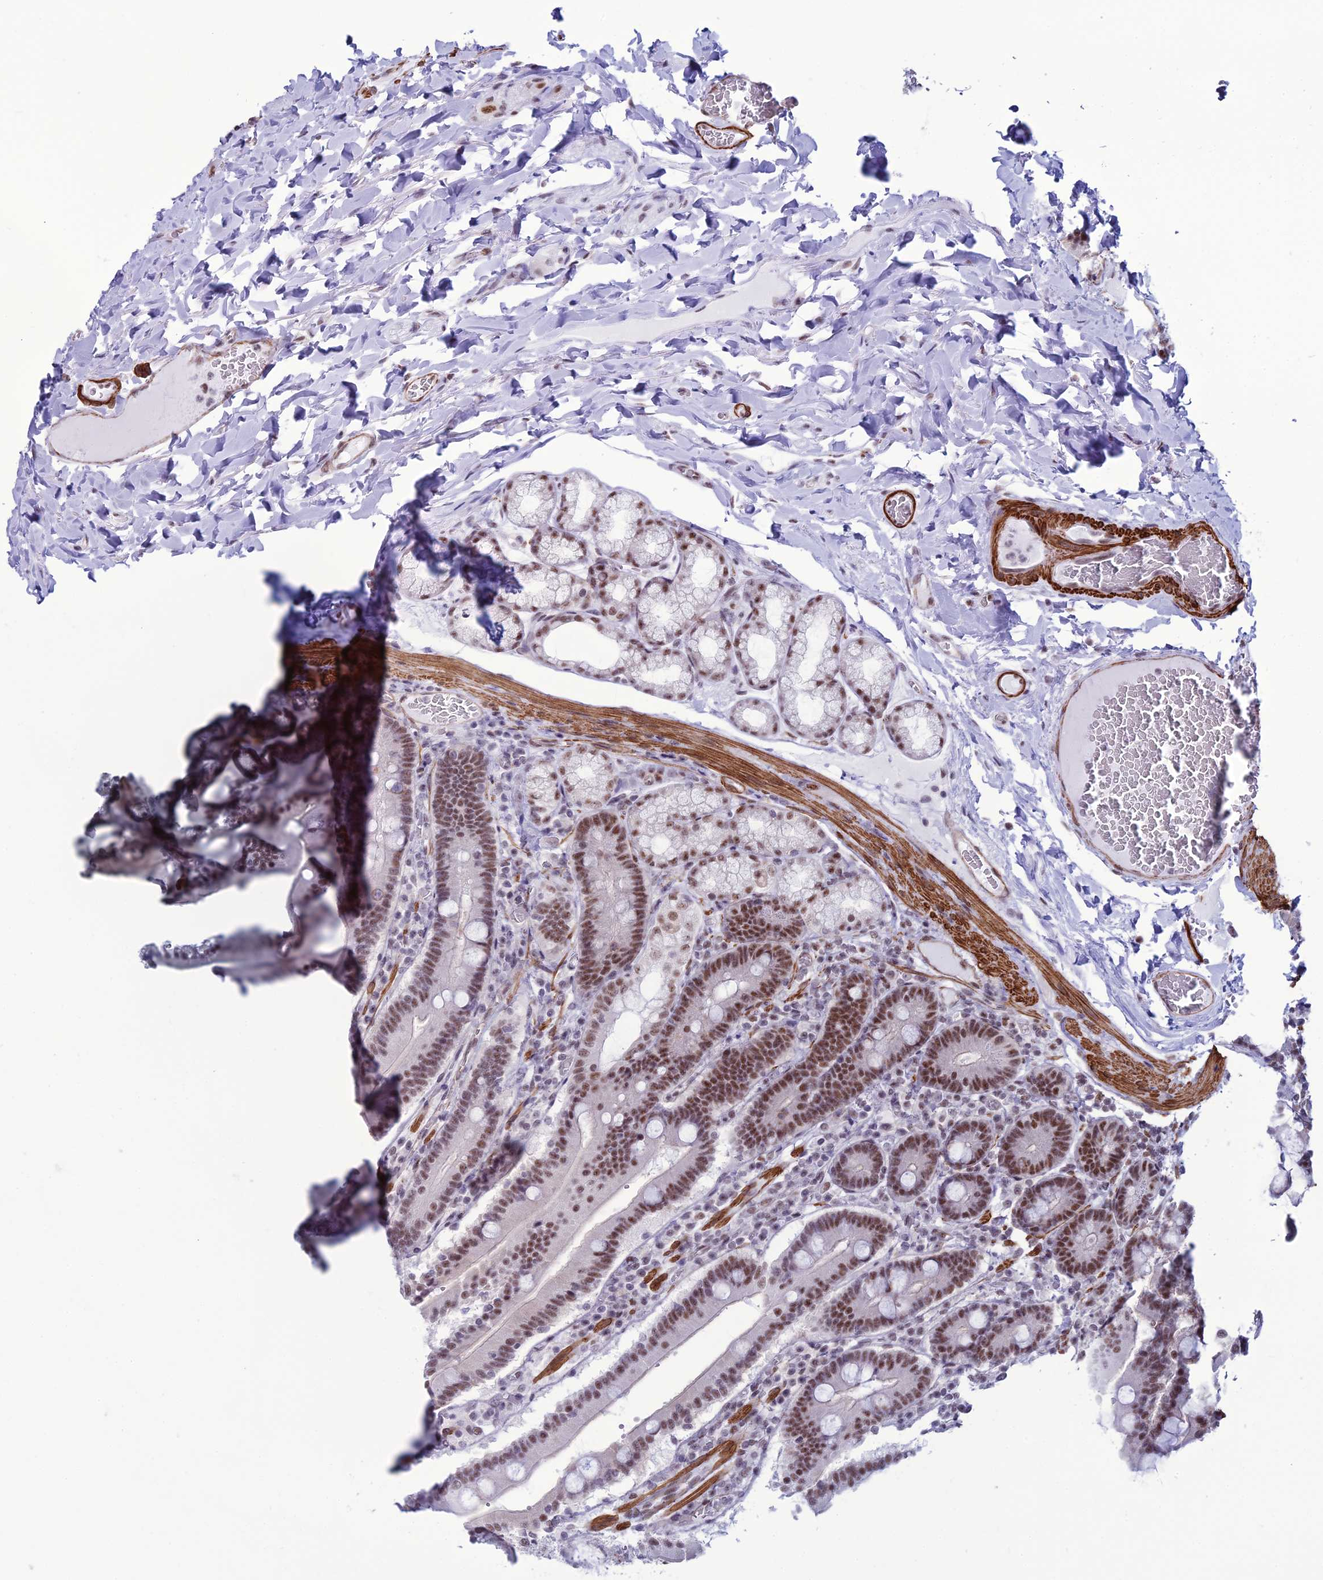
{"staining": {"intensity": "moderate", "quantity": ">75%", "location": "nuclear"}, "tissue": "duodenum", "cell_type": "Glandular cells", "image_type": "normal", "snomed": [{"axis": "morphology", "description": "Normal tissue, NOS"}, {"axis": "topography", "description": "Duodenum"}], "caption": "Immunohistochemical staining of normal duodenum reveals moderate nuclear protein positivity in about >75% of glandular cells. Nuclei are stained in blue.", "gene": "U2AF1", "patient": {"sex": "female", "age": 62}}